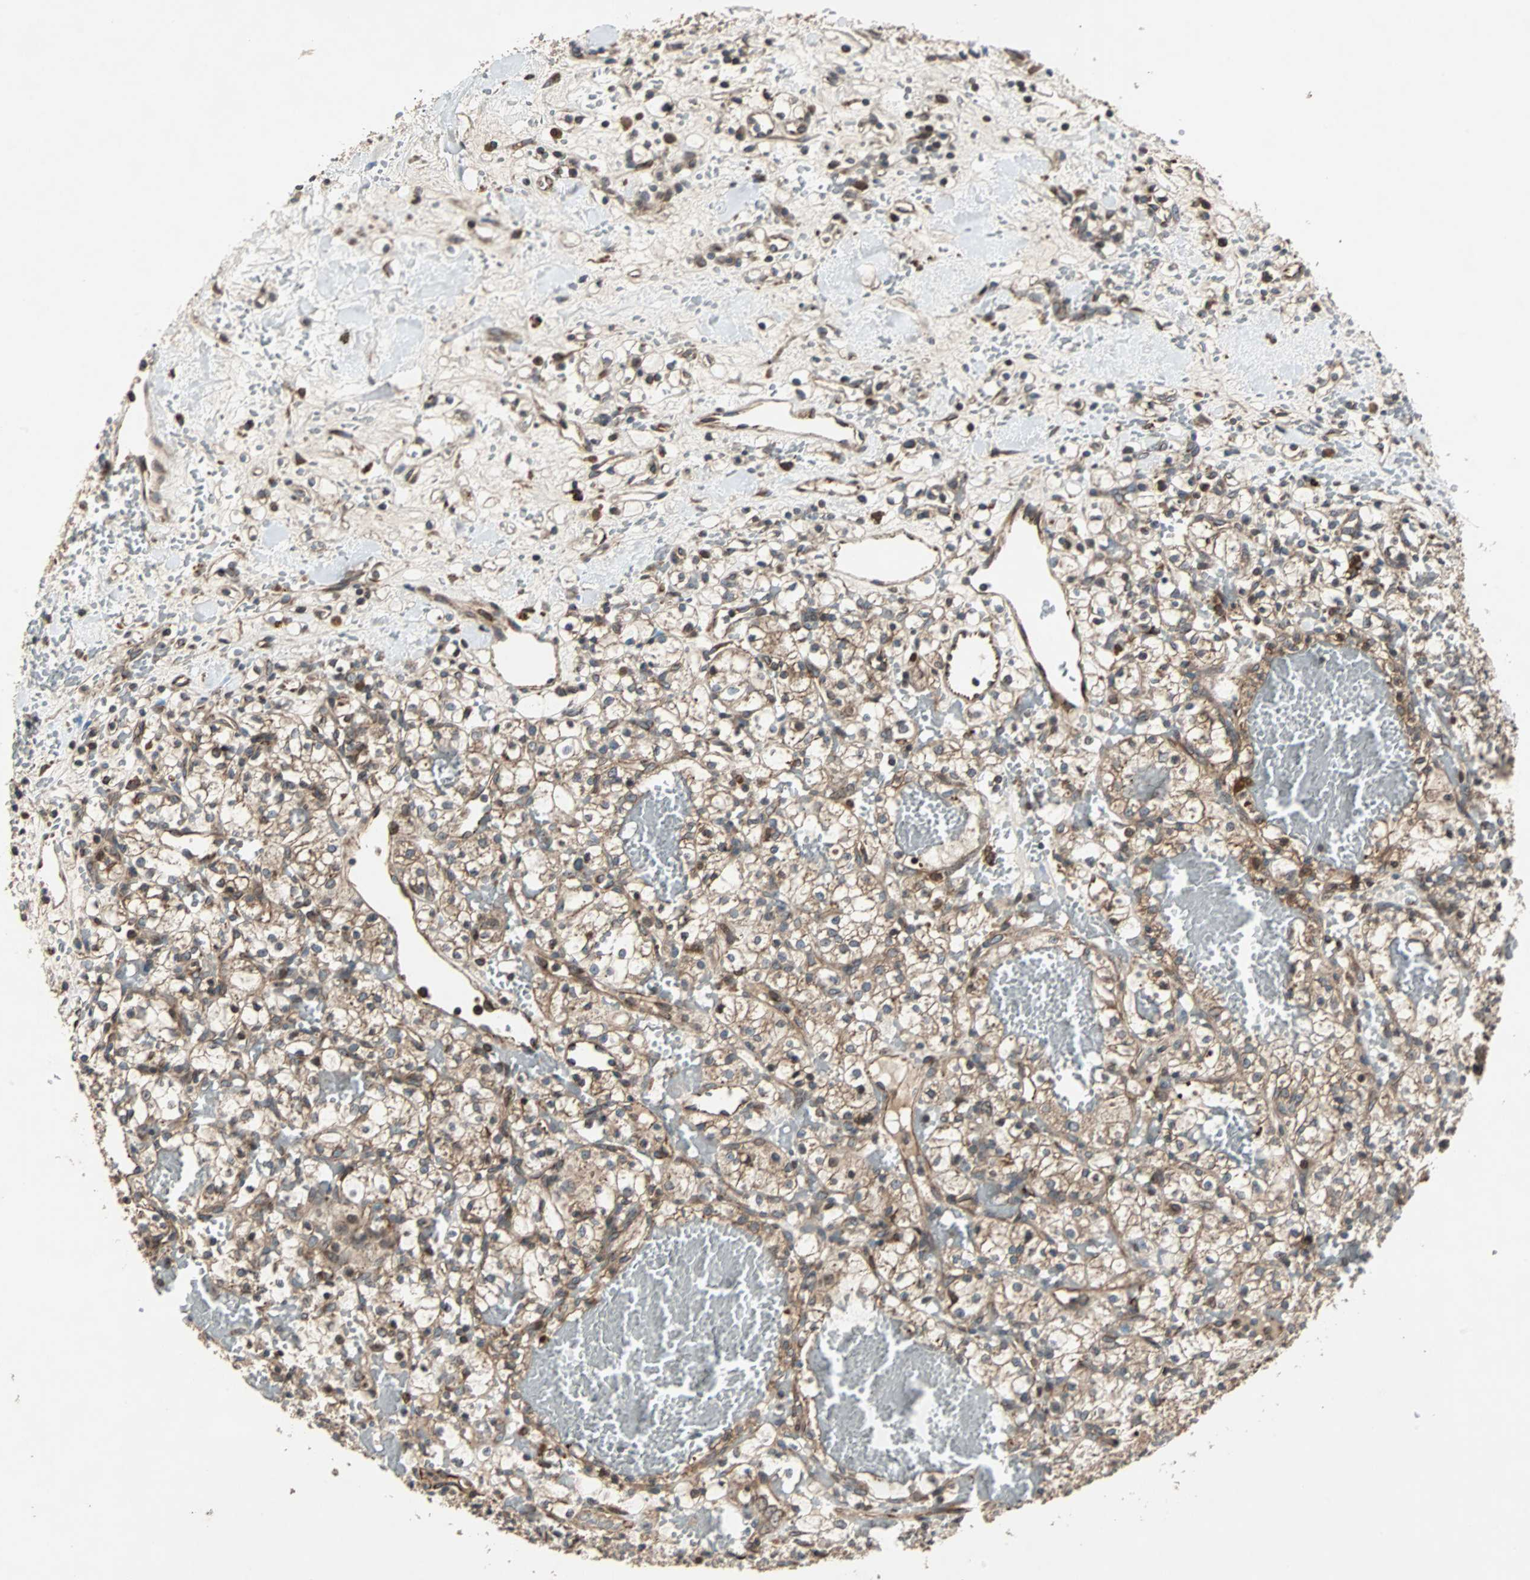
{"staining": {"intensity": "moderate", "quantity": "25%-75%", "location": "cytoplasmic/membranous"}, "tissue": "renal cancer", "cell_type": "Tumor cells", "image_type": "cancer", "snomed": [{"axis": "morphology", "description": "Adenocarcinoma, NOS"}, {"axis": "topography", "description": "Kidney"}], "caption": "A brown stain shows moderate cytoplasmic/membranous expression of a protein in renal adenocarcinoma tumor cells.", "gene": "RAB7A", "patient": {"sex": "female", "age": 60}}